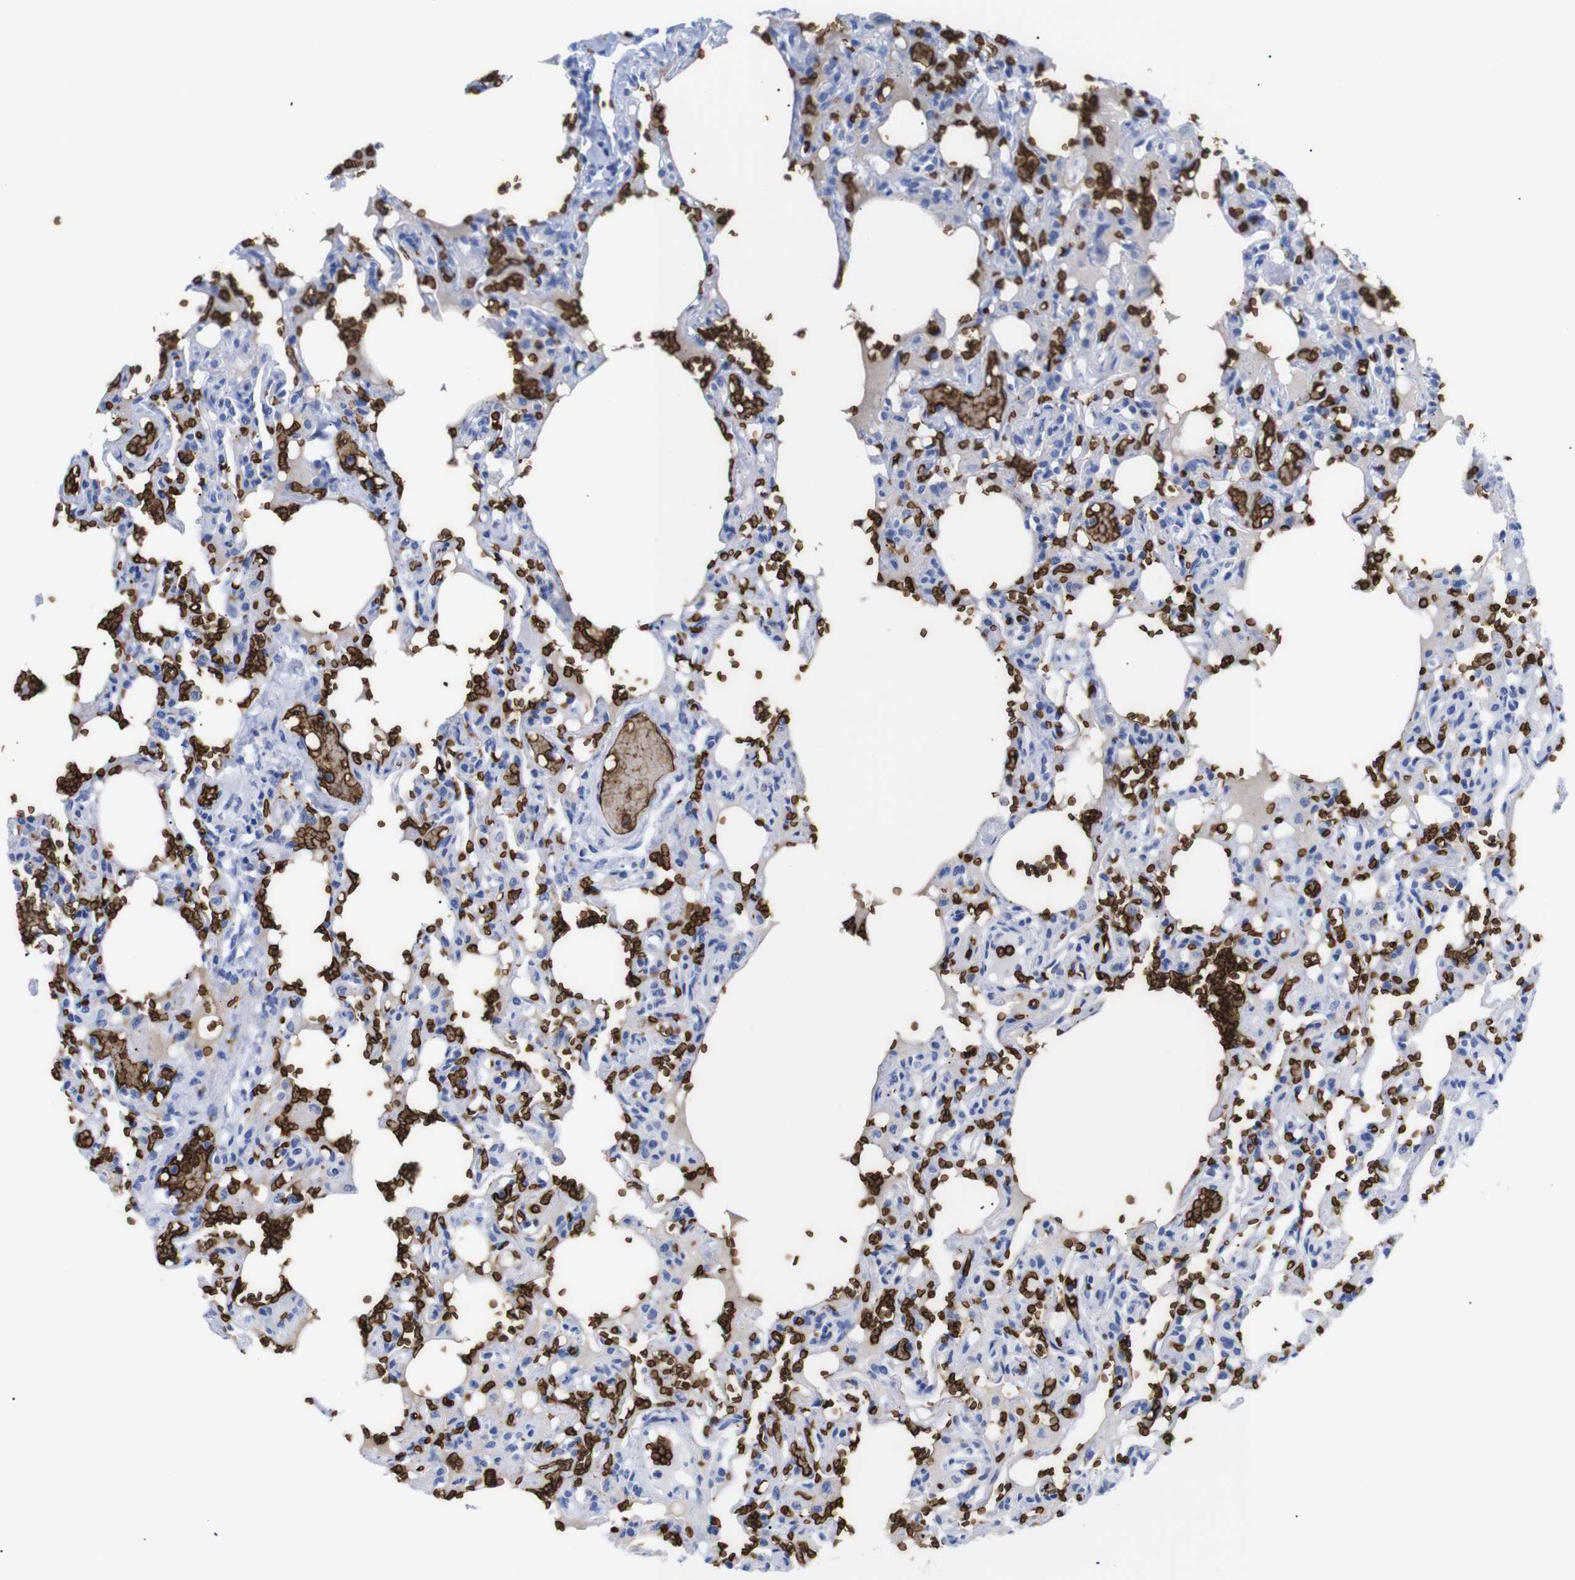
{"staining": {"intensity": "negative", "quantity": "none", "location": "none"}, "tissue": "lung", "cell_type": "Alveolar cells", "image_type": "normal", "snomed": [{"axis": "morphology", "description": "Normal tissue, NOS"}, {"axis": "topography", "description": "Lung"}], "caption": "Immunohistochemistry of unremarkable lung shows no staining in alveolar cells. (Brightfield microscopy of DAB immunohistochemistry at high magnification).", "gene": "S1PR2", "patient": {"sex": "male", "age": 21}}